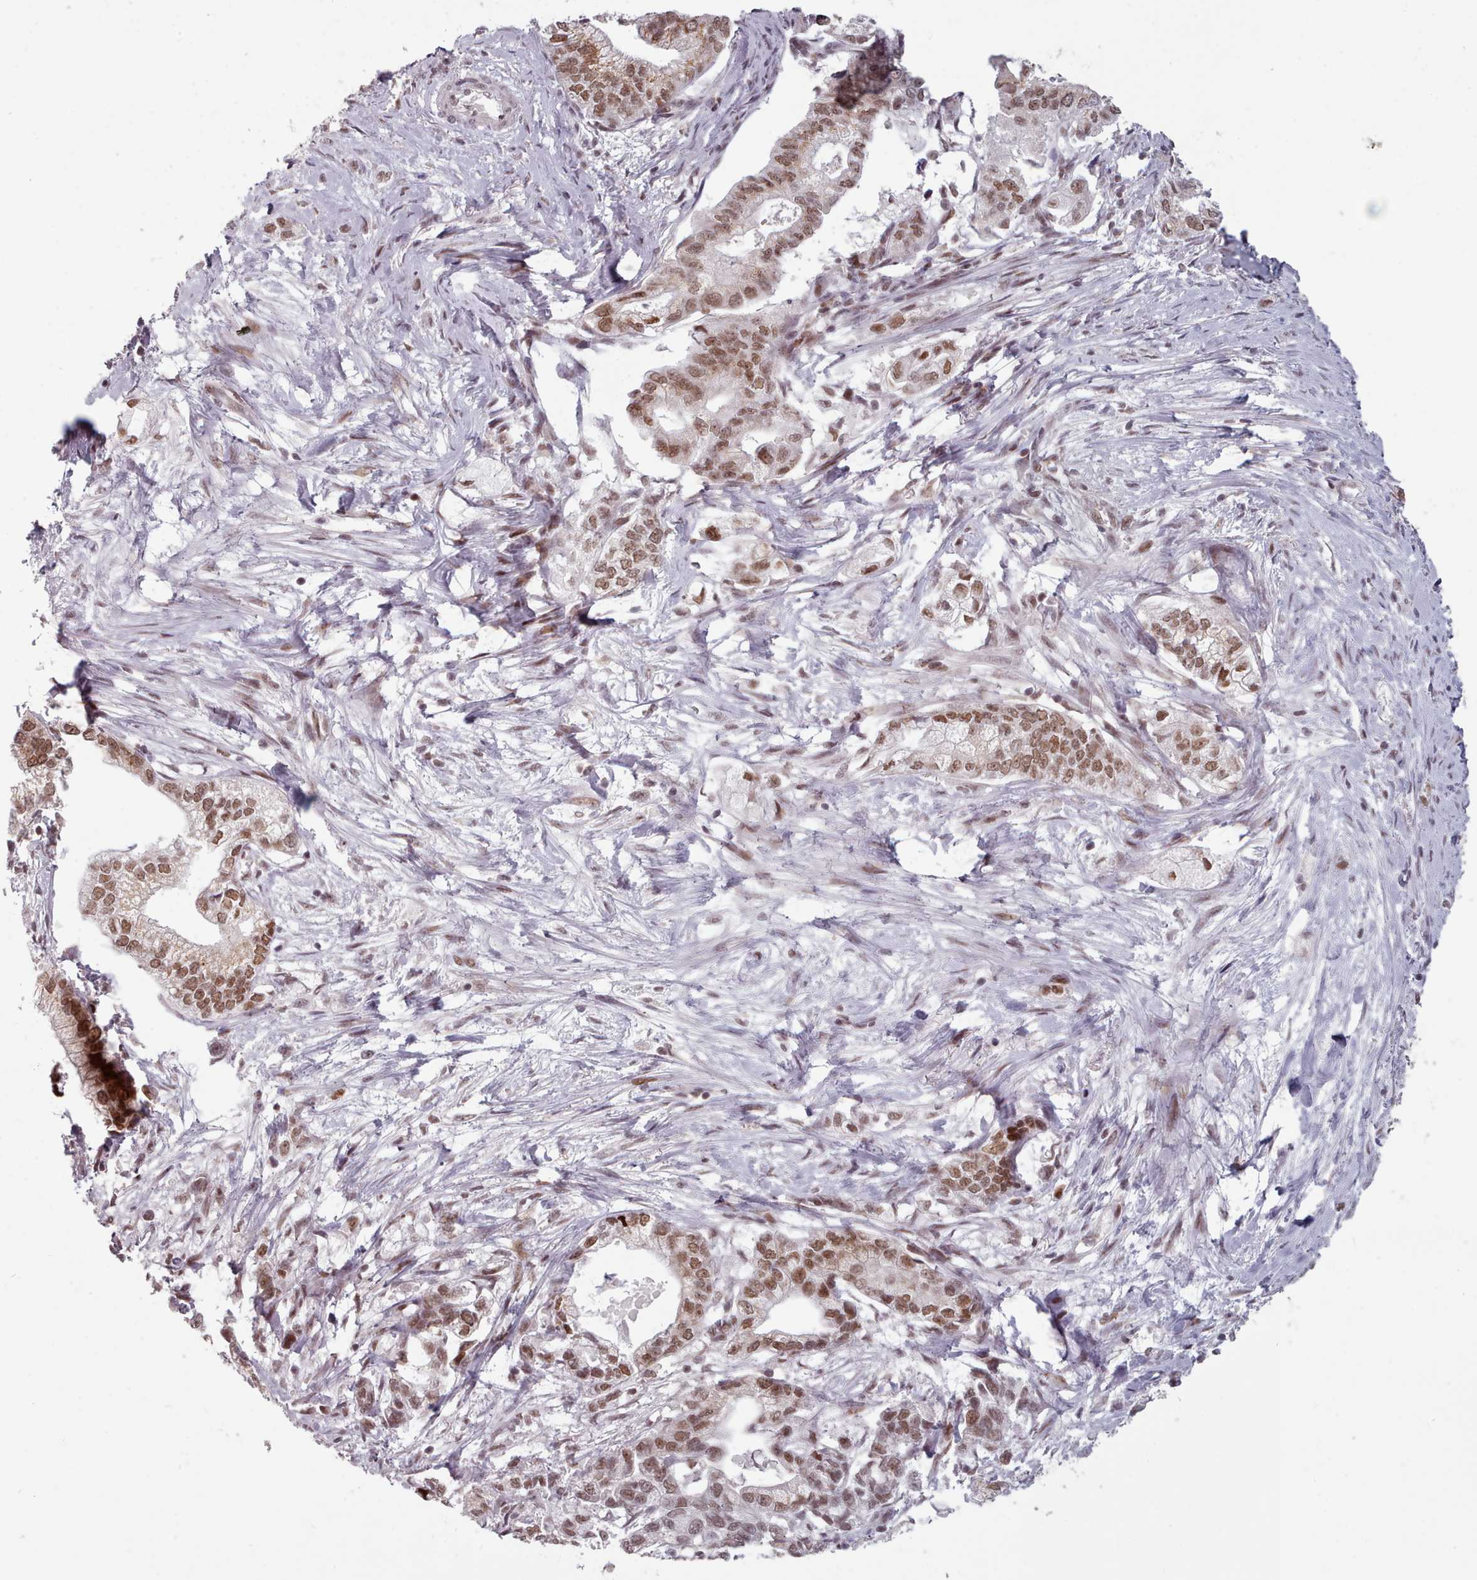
{"staining": {"intensity": "moderate", "quantity": ">75%", "location": "nuclear"}, "tissue": "pancreatic cancer", "cell_type": "Tumor cells", "image_type": "cancer", "snomed": [{"axis": "morphology", "description": "Adenocarcinoma, NOS"}, {"axis": "topography", "description": "Pancreas"}], "caption": "Human pancreatic cancer stained with a brown dye shows moderate nuclear positive expression in about >75% of tumor cells.", "gene": "SRSF9", "patient": {"sex": "male", "age": 70}}